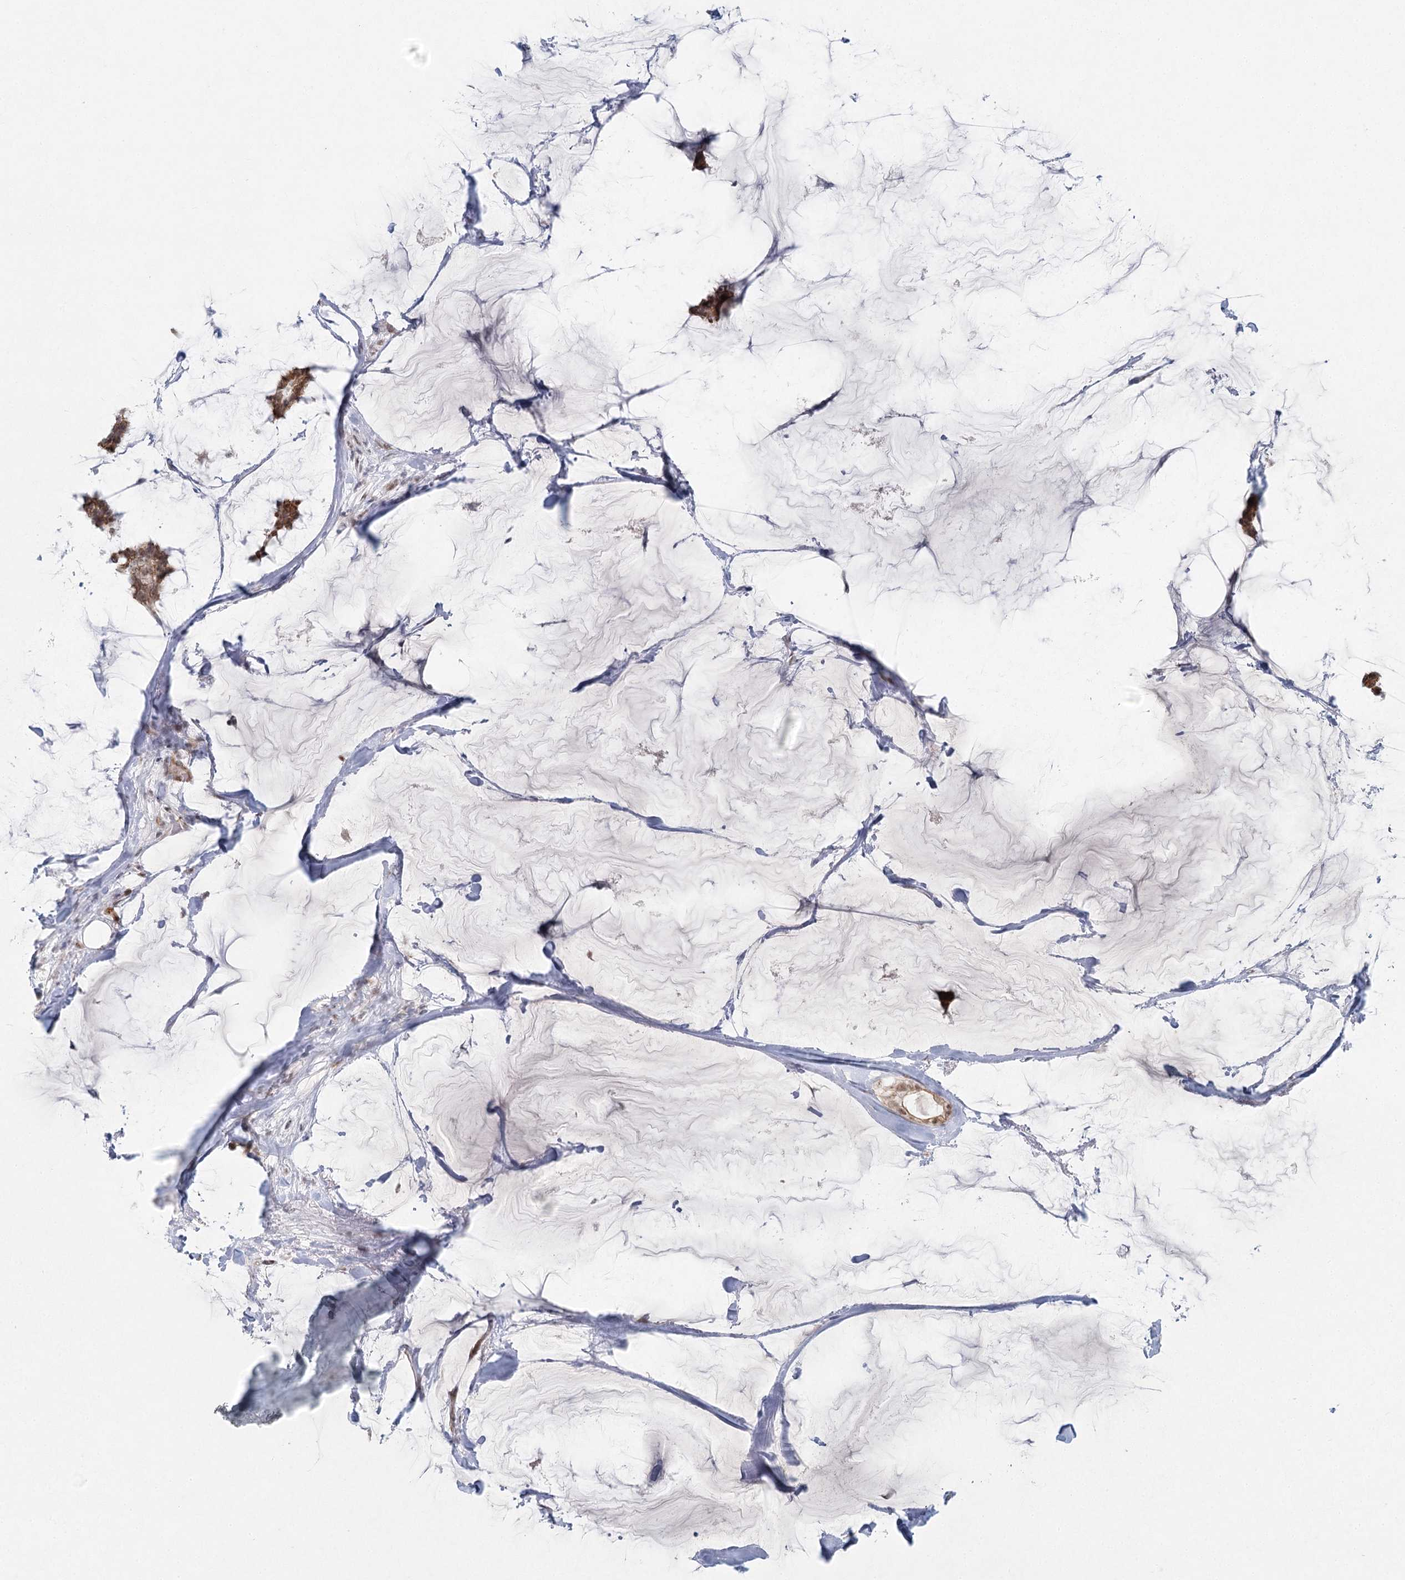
{"staining": {"intensity": "moderate", "quantity": ">75%", "location": "nuclear"}, "tissue": "breast cancer", "cell_type": "Tumor cells", "image_type": "cancer", "snomed": [{"axis": "morphology", "description": "Duct carcinoma"}, {"axis": "topography", "description": "Breast"}], "caption": "Intraductal carcinoma (breast) stained with a protein marker shows moderate staining in tumor cells.", "gene": "U2SURP", "patient": {"sex": "female", "age": 93}}